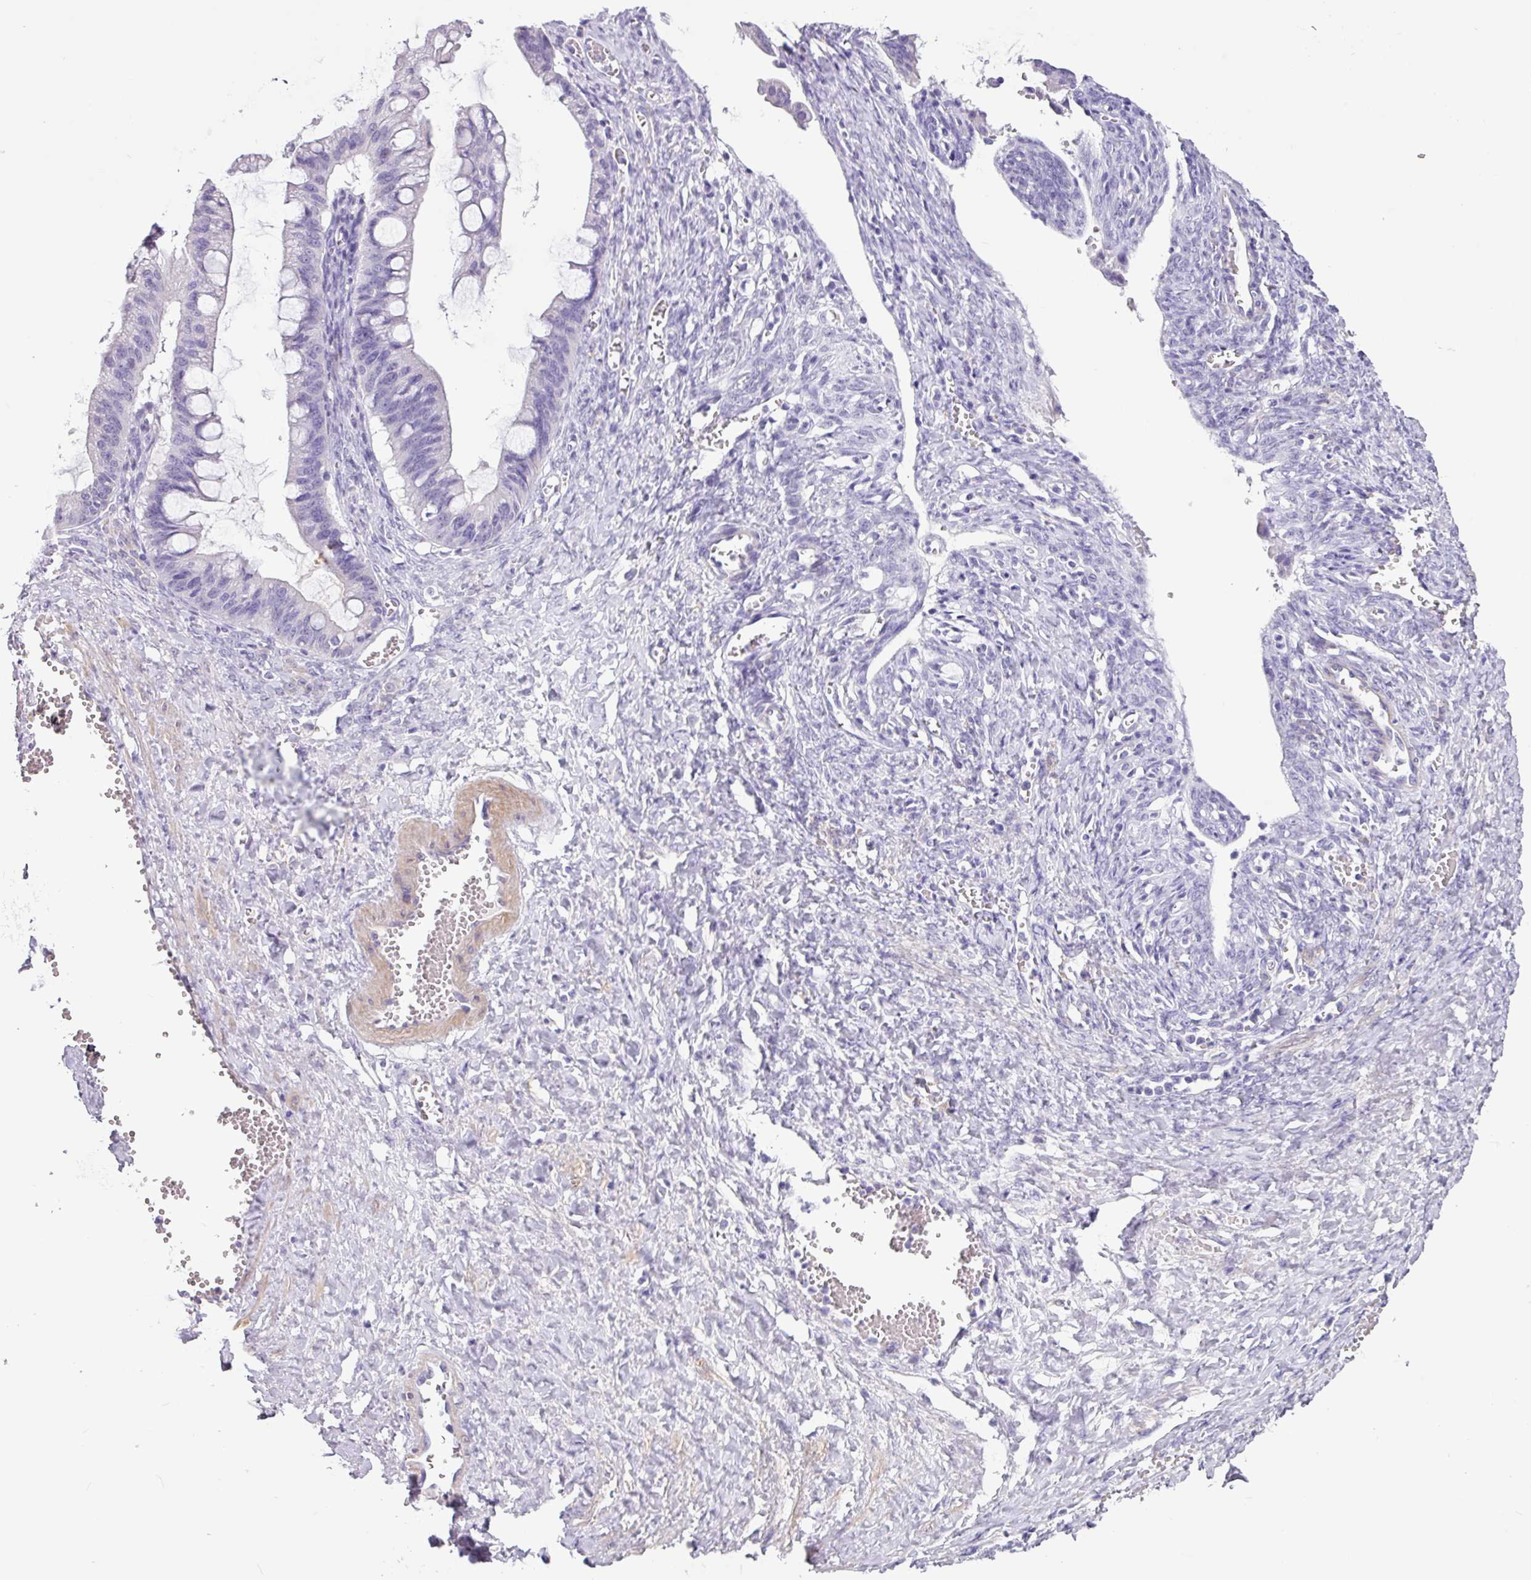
{"staining": {"intensity": "negative", "quantity": "none", "location": "none"}, "tissue": "ovarian cancer", "cell_type": "Tumor cells", "image_type": "cancer", "snomed": [{"axis": "morphology", "description": "Cystadenocarcinoma, mucinous, NOS"}, {"axis": "topography", "description": "Ovary"}], "caption": "Tumor cells show no significant staining in ovarian cancer.", "gene": "OTX1", "patient": {"sex": "female", "age": 73}}